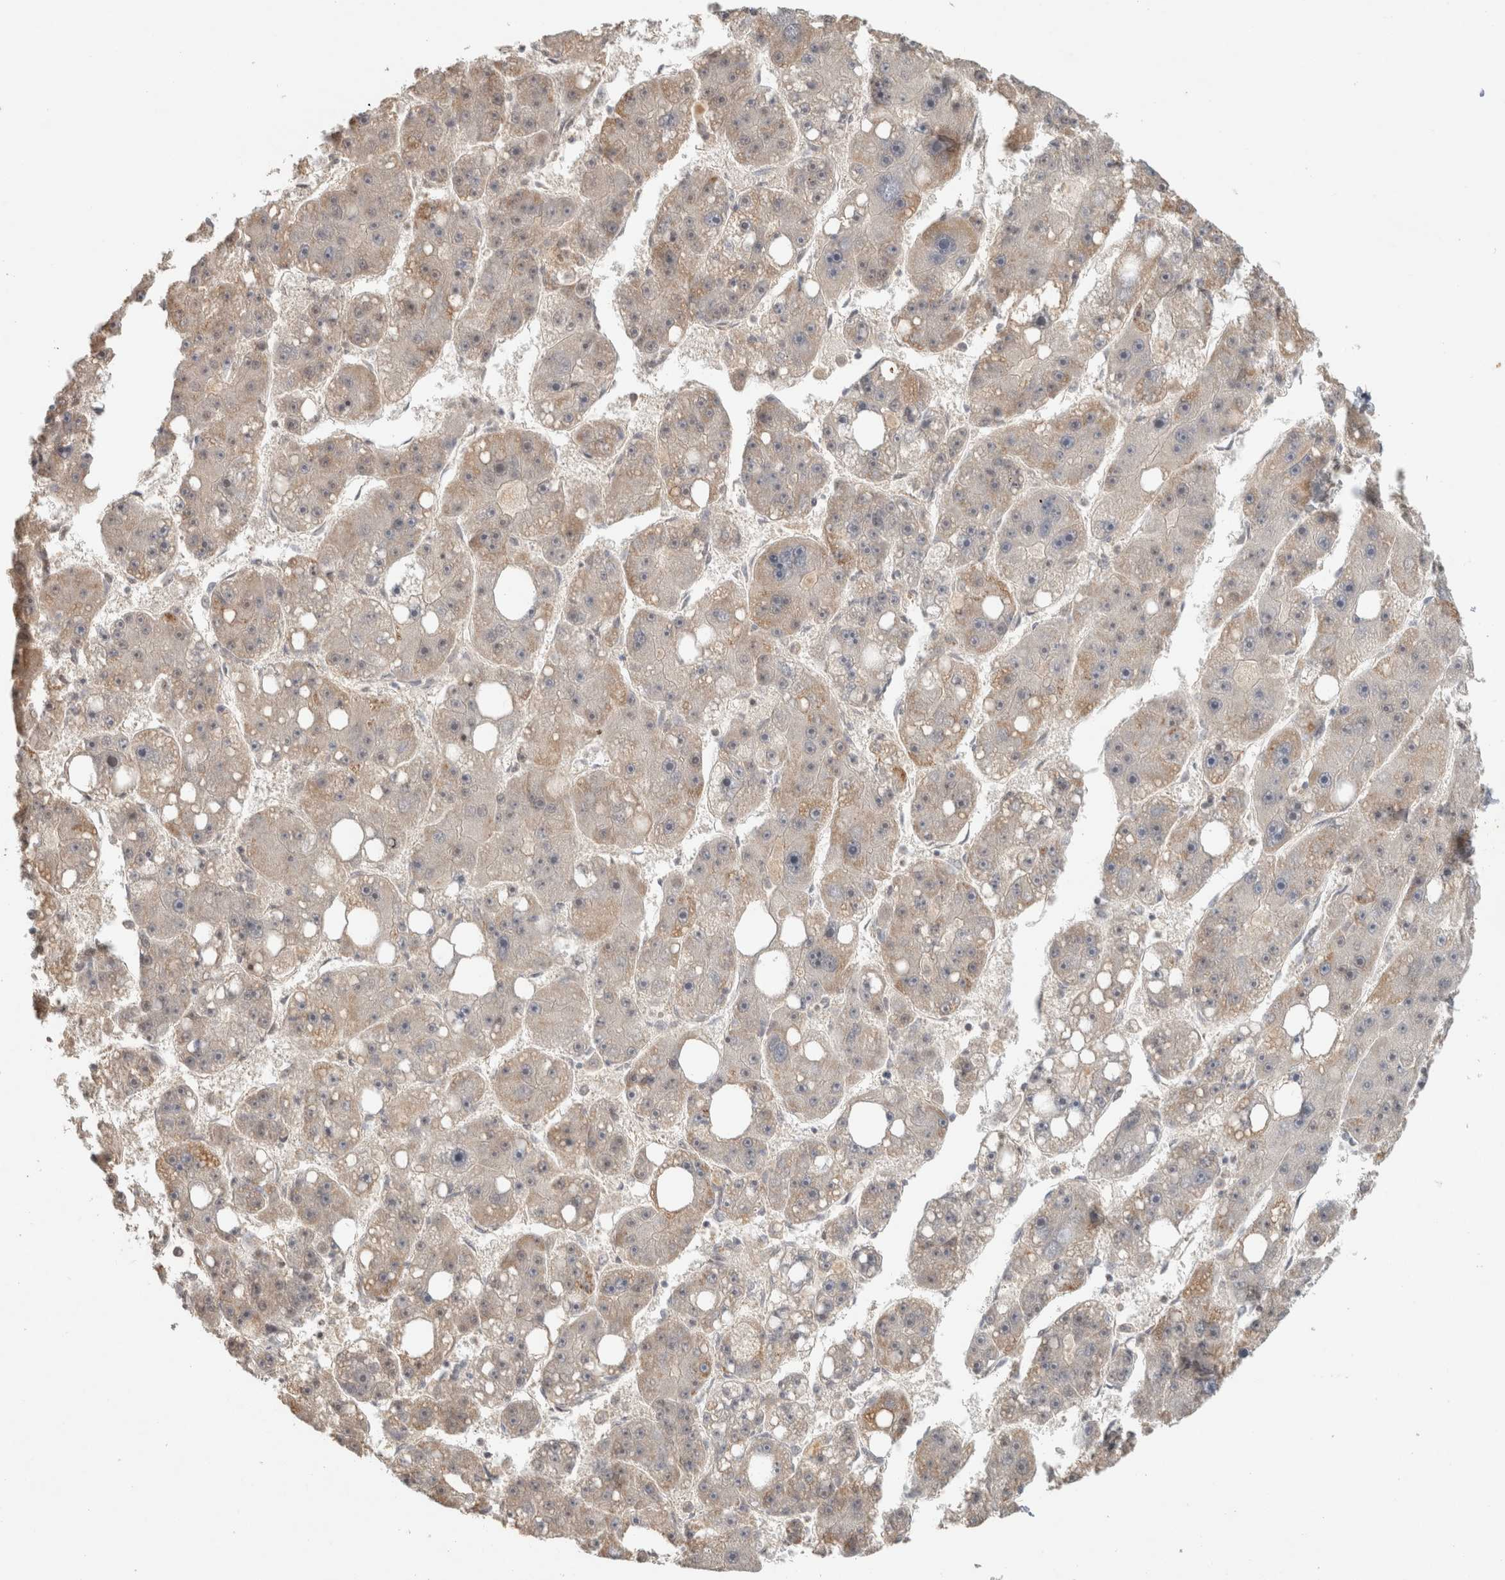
{"staining": {"intensity": "weak", "quantity": "<25%", "location": "cytoplasmic/membranous"}, "tissue": "liver cancer", "cell_type": "Tumor cells", "image_type": "cancer", "snomed": [{"axis": "morphology", "description": "Carcinoma, Hepatocellular, NOS"}, {"axis": "topography", "description": "Liver"}], "caption": "Liver cancer (hepatocellular carcinoma) was stained to show a protein in brown. There is no significant expression in tumor cells.", "gene": "CAAP1", "patient": {"sex": "female", "age": 61}}